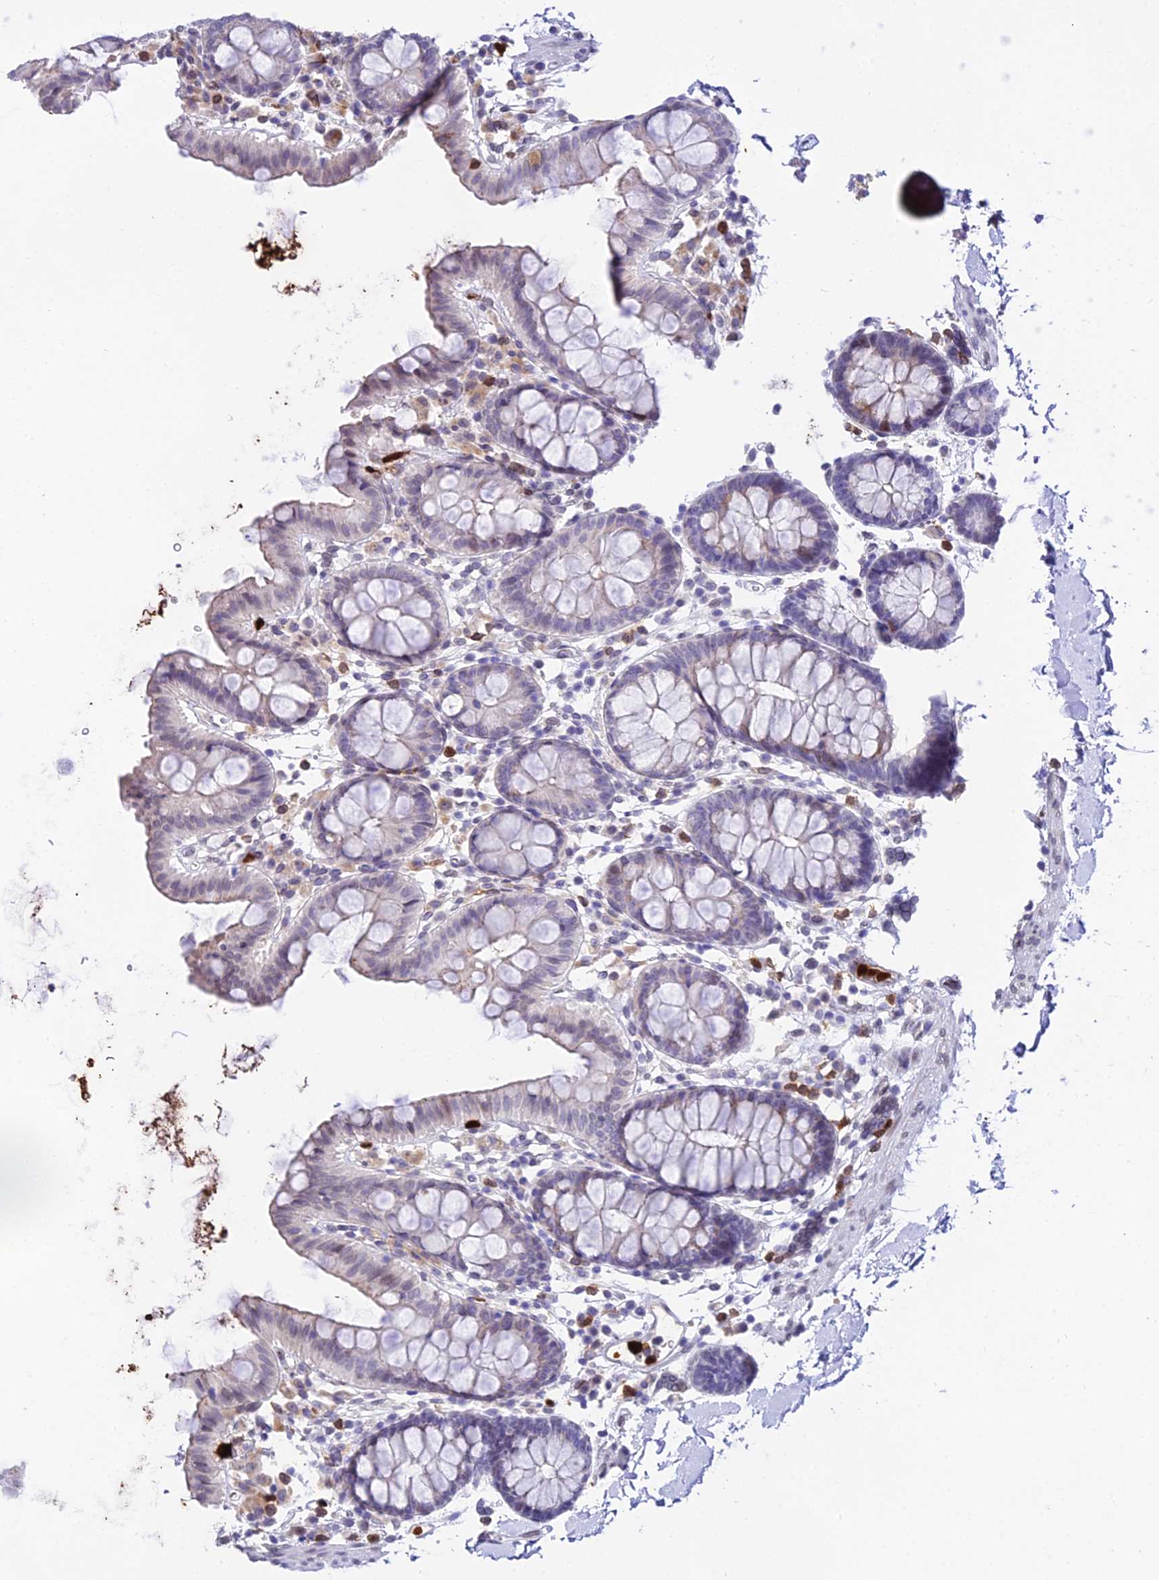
{"staining": {"intensity": "weak", "quantity": "<25%", "location": "cytoplasmic/membranous,nuclear"}, "tissue": "colon", "cell_type": "Endothelial cells", "image_type": "normal", "snomed": [{"axis": "morphology", "description": "Normal tissue, NOS"}, {"axis": "topography", "description": "Colon"}], "caption": "Immunohistochemistry (IHC) micrograph of benign colon: colon stained with DAB exhibits no significant protein positivity in endothelial cells. (Stains: DAB (3,3'-diaminobenzidine) IHC with hematoxylin counter stain, Microscopy: brightfield microscopy at high magnification).", "gene": "MCM10", "patient": {"sex": "male", "age": 75}}